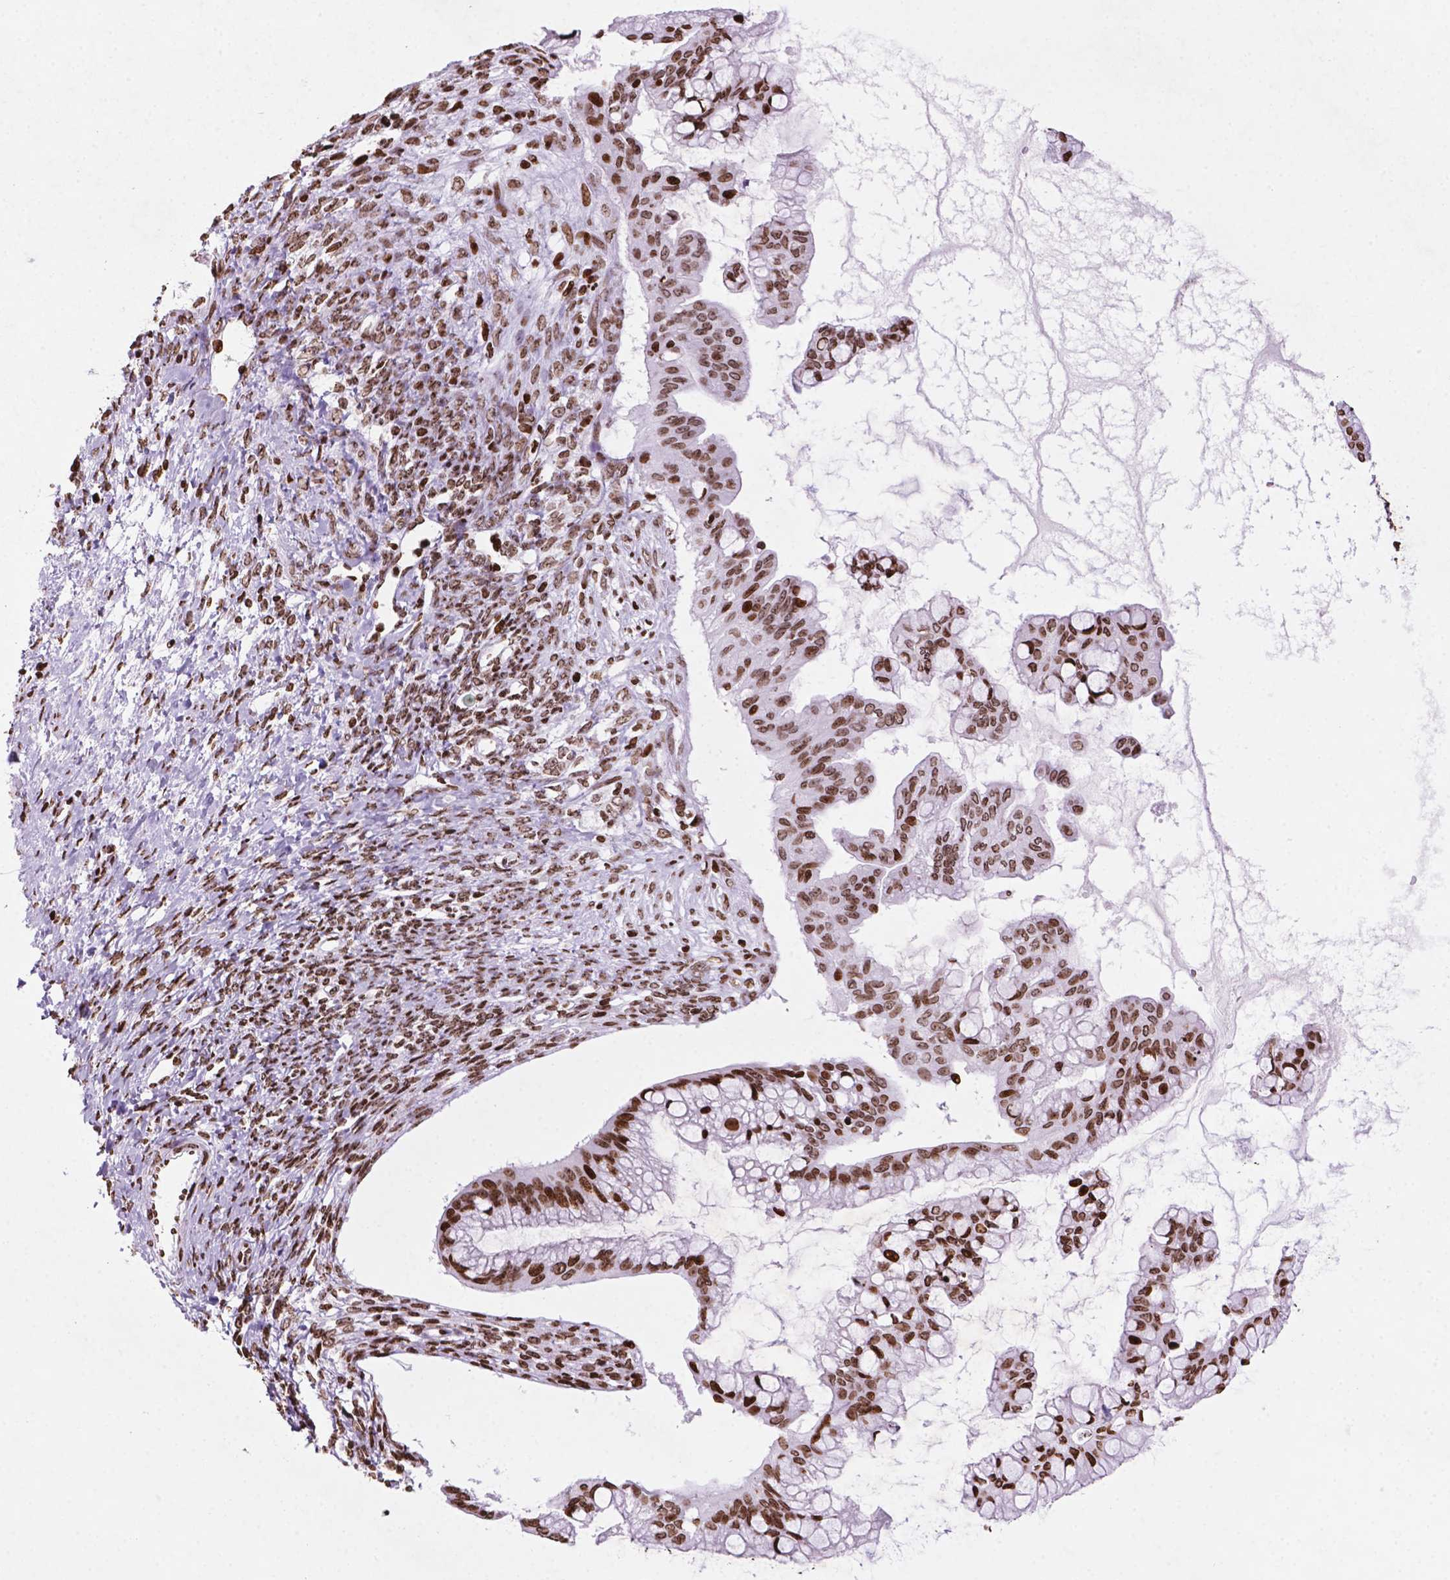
{"staining": {"intensity": "strong", "quantity": ">75%", "location": "nuclear"}, "tissue": "ovarian cancer", "cell_type": "Tumor cells", "image_type": "cancer", "snomed": [{"axis": "morphology", "description": "Cystadenocarcinoma, mucinous, NOS"}, {"axis": "topography", "description": "Ovary"}], "caption": "This histopathology image shows immunohistochemistry staining of mucinous cystadenocarcinoma (ovarian), with high strong nuclear positivity in about >75% of tumor cells.", "gene": "TMEM250", "patient": {"sex": "female", "age": 73}}